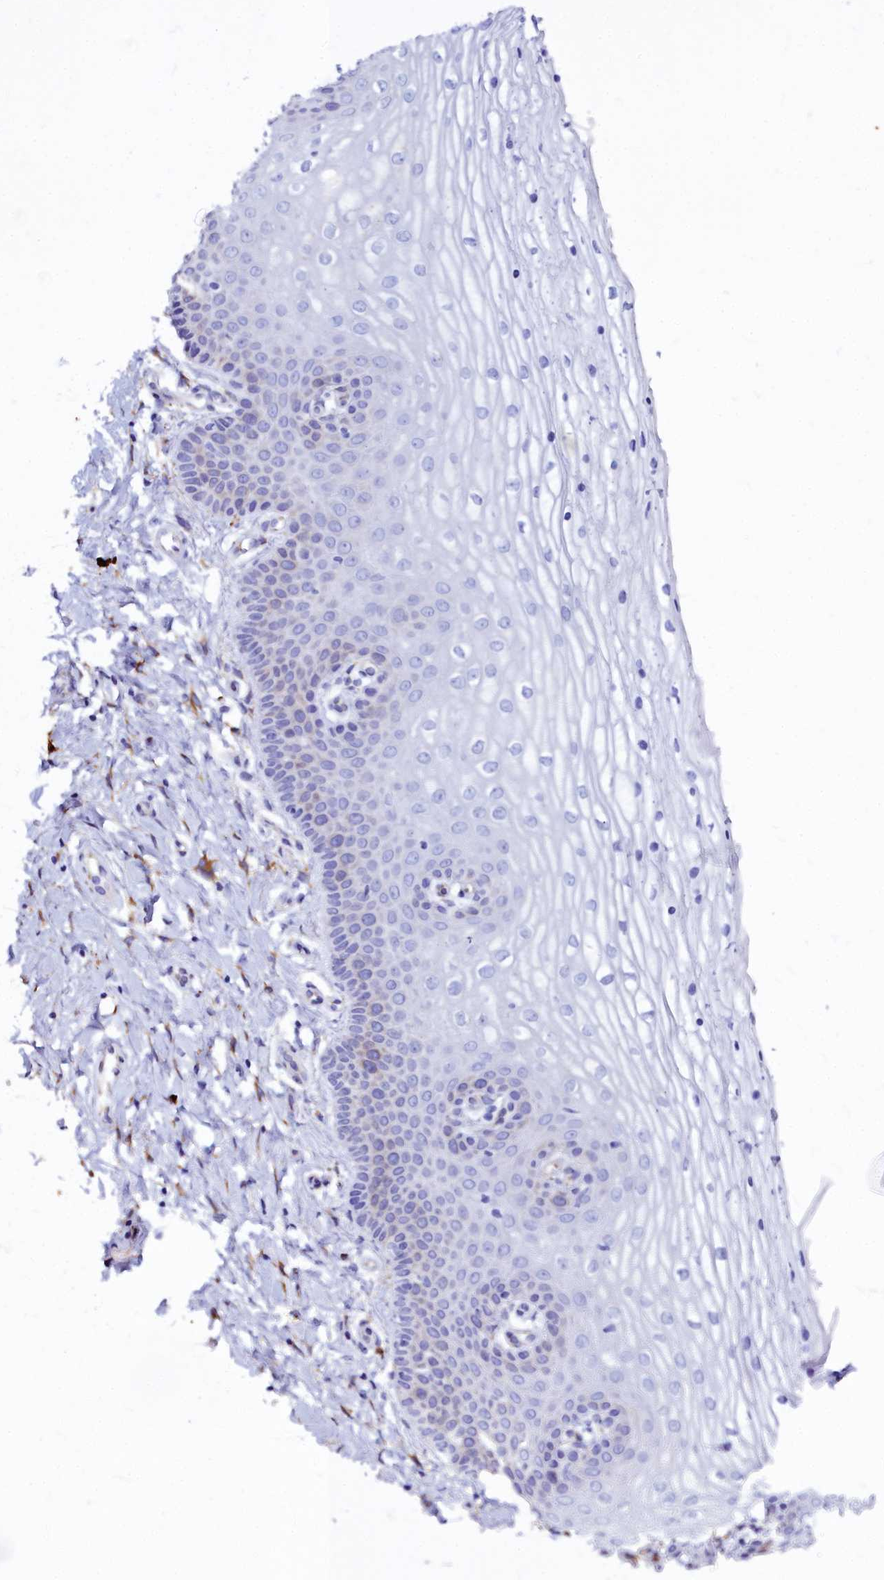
{"staining": {"intensity": "negative", "quantity": "none", "location": "none"}, "tissue": "vagina", "cell_type": "Squamous epithelial cells", "image_type": "normal", "snomed": [{"axis": "morphology", "description": "Normal tissue, NOS"}, {"axis": "topography", "description": "Vagina"}], "caption": "Immunohistochemical staining of benign human vagina displays no significant positivity in squamous epithelial cells.", "gene": "TXNDC5", "patient": {"sex": "female", "age": 68}}